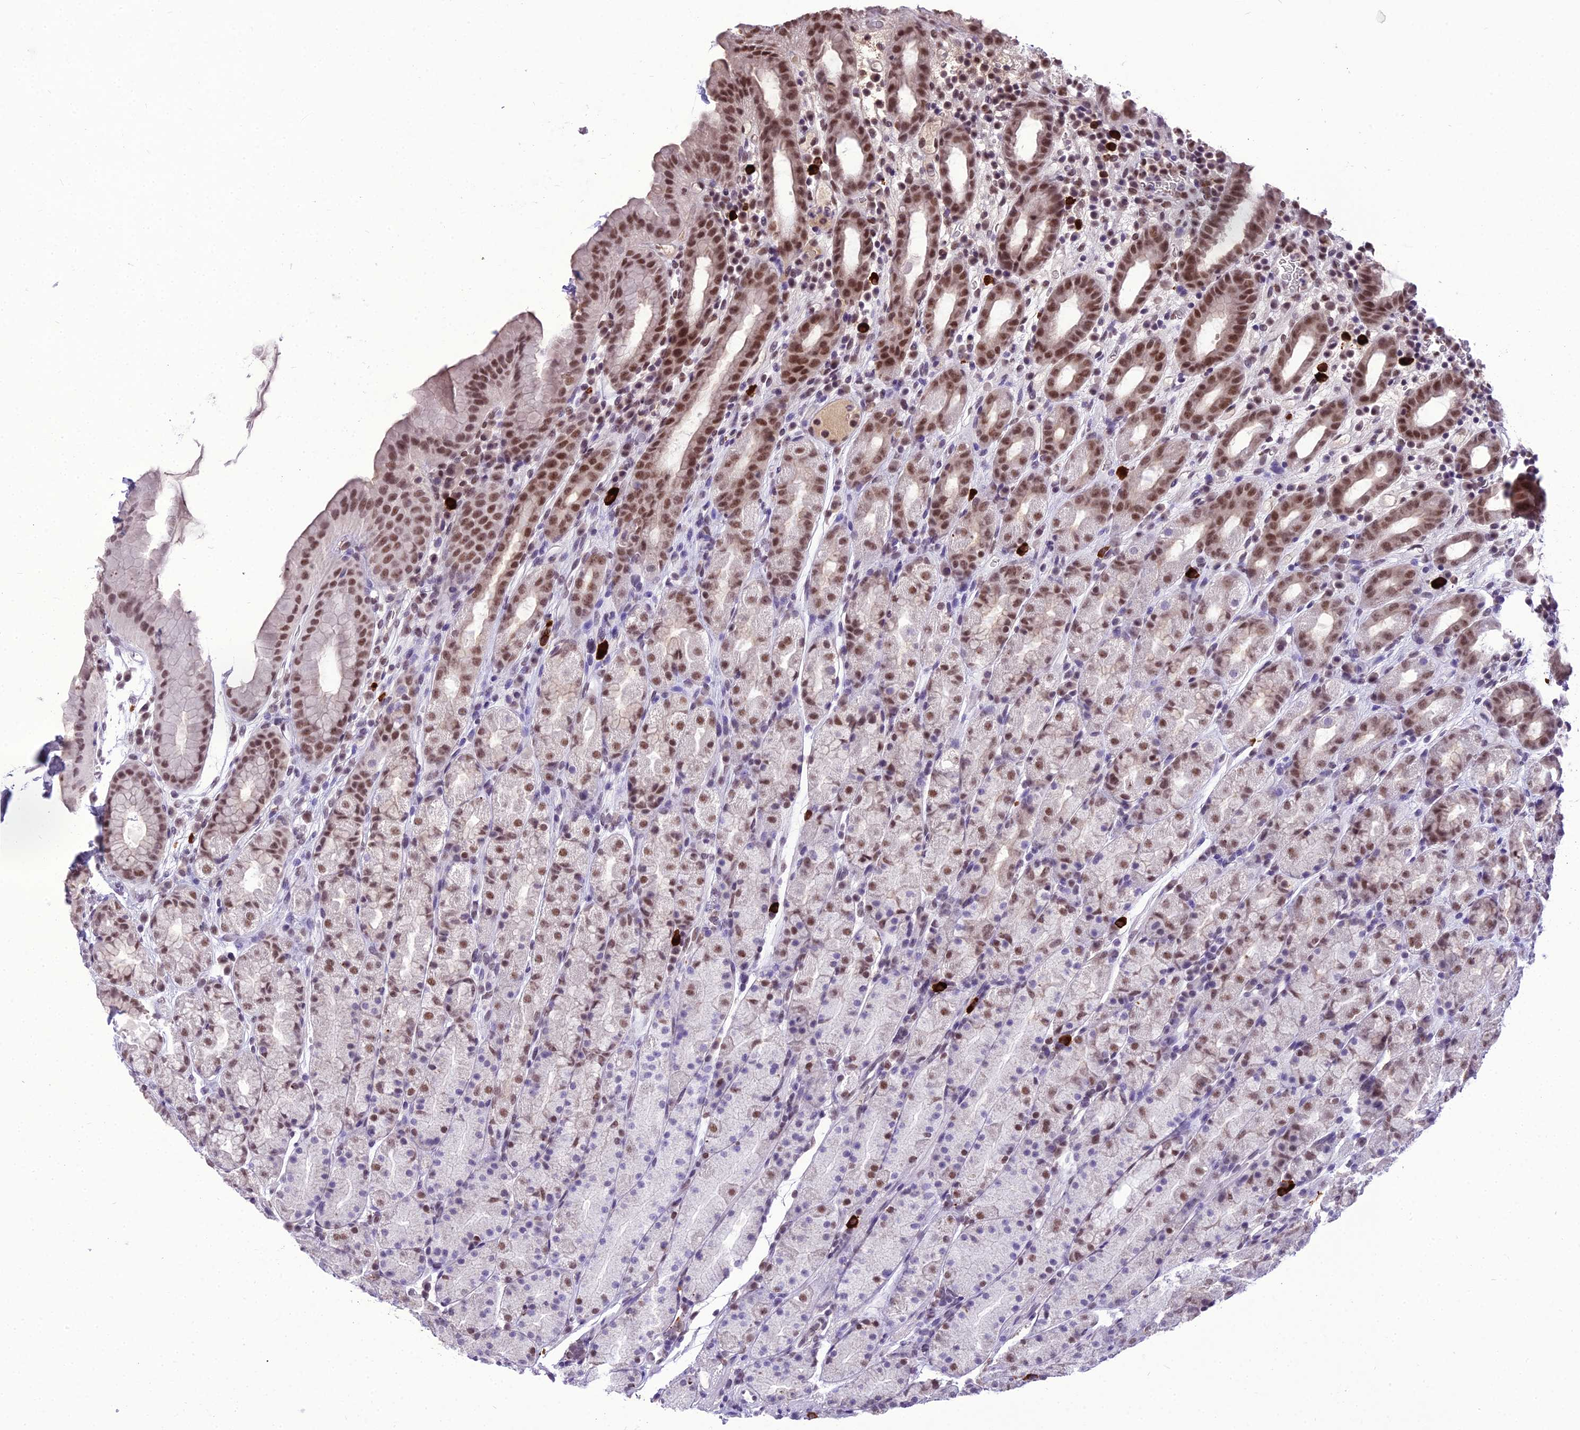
{"staining": {"intensity": "strong", "quantity": "25%-75%", "location": "nuclear"}, "tissue": "stomach", "cell_type": "Glandular cells", "image_type": "normal", "snomed": [{"axis": "morphology", "description": "Normal tissue, NOS"}, {"axis": "topography", "description": "Stomach, upper"}, {"axis": "topography", "description": "Stomach, lower"}, {"axis": "topography", "description": "Small intestine"}], "caption": "This photomicrograph demonstrates unremarkable stomach stained with immunohistochemistry (IHC) to label a protein in brown. The nuclear of glandular cells show strong positivity for the protein. Nuclei are counter-stained blue.", "gene": "SH3RF3", "patient": {"sex": "male", "age": 68}}